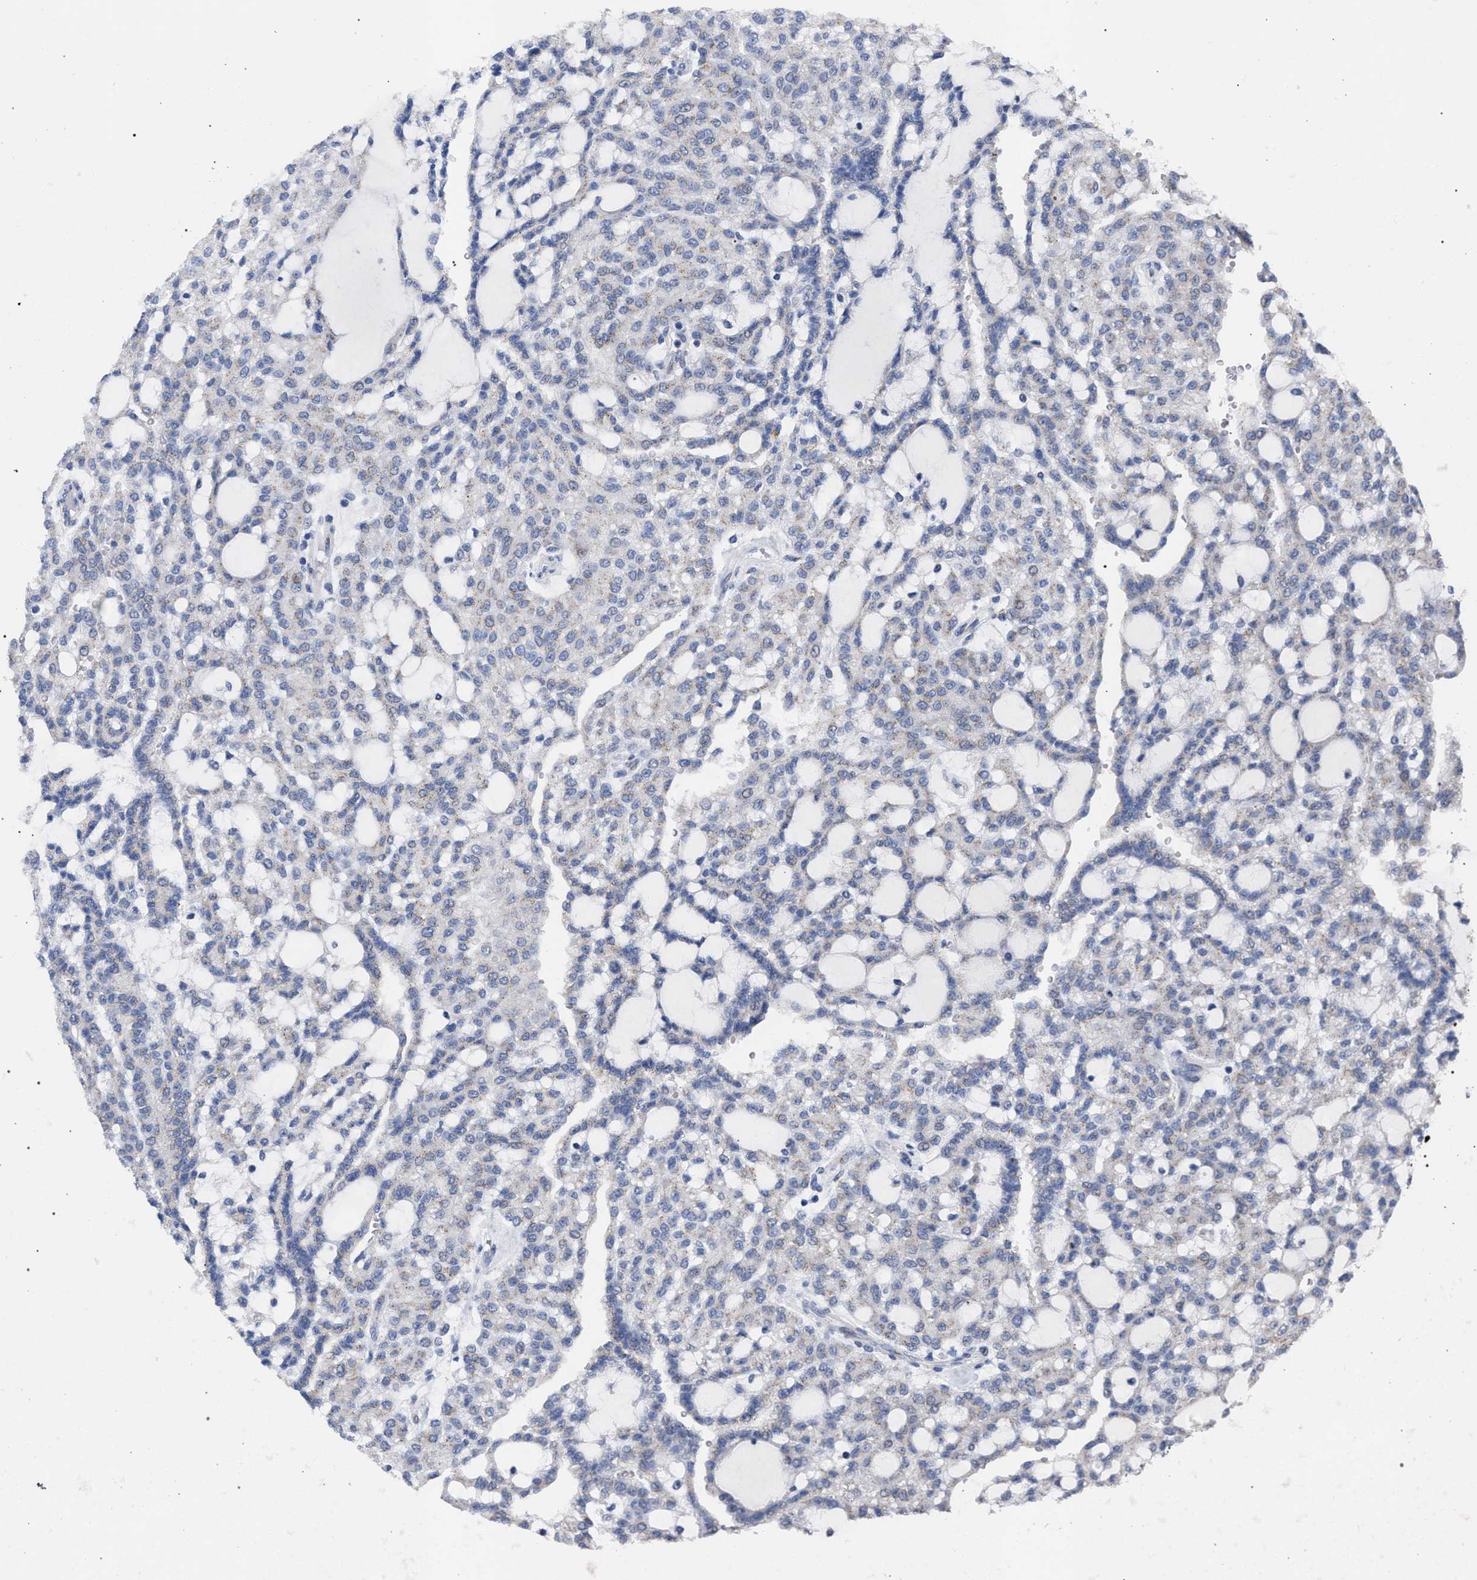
{"staining": {"intensity": "negative", "quantity": "none", "location": "none"}, "tissue": "renal cancer", "cell_type": "Tumor cells", "image_type": "cancer", "snomed": [{"axis": "morphology", "description": "Adenocarcinoma, NOS"}, {"axis": "topography", "description": "Kidney"}], "caption": "A histopathology image of renal adenocarcinoma stained for a protein exhibits no brown staining in tumor cells.", "gene": "GOLGA2", "patient": {"sex": "male", "age": 63}}